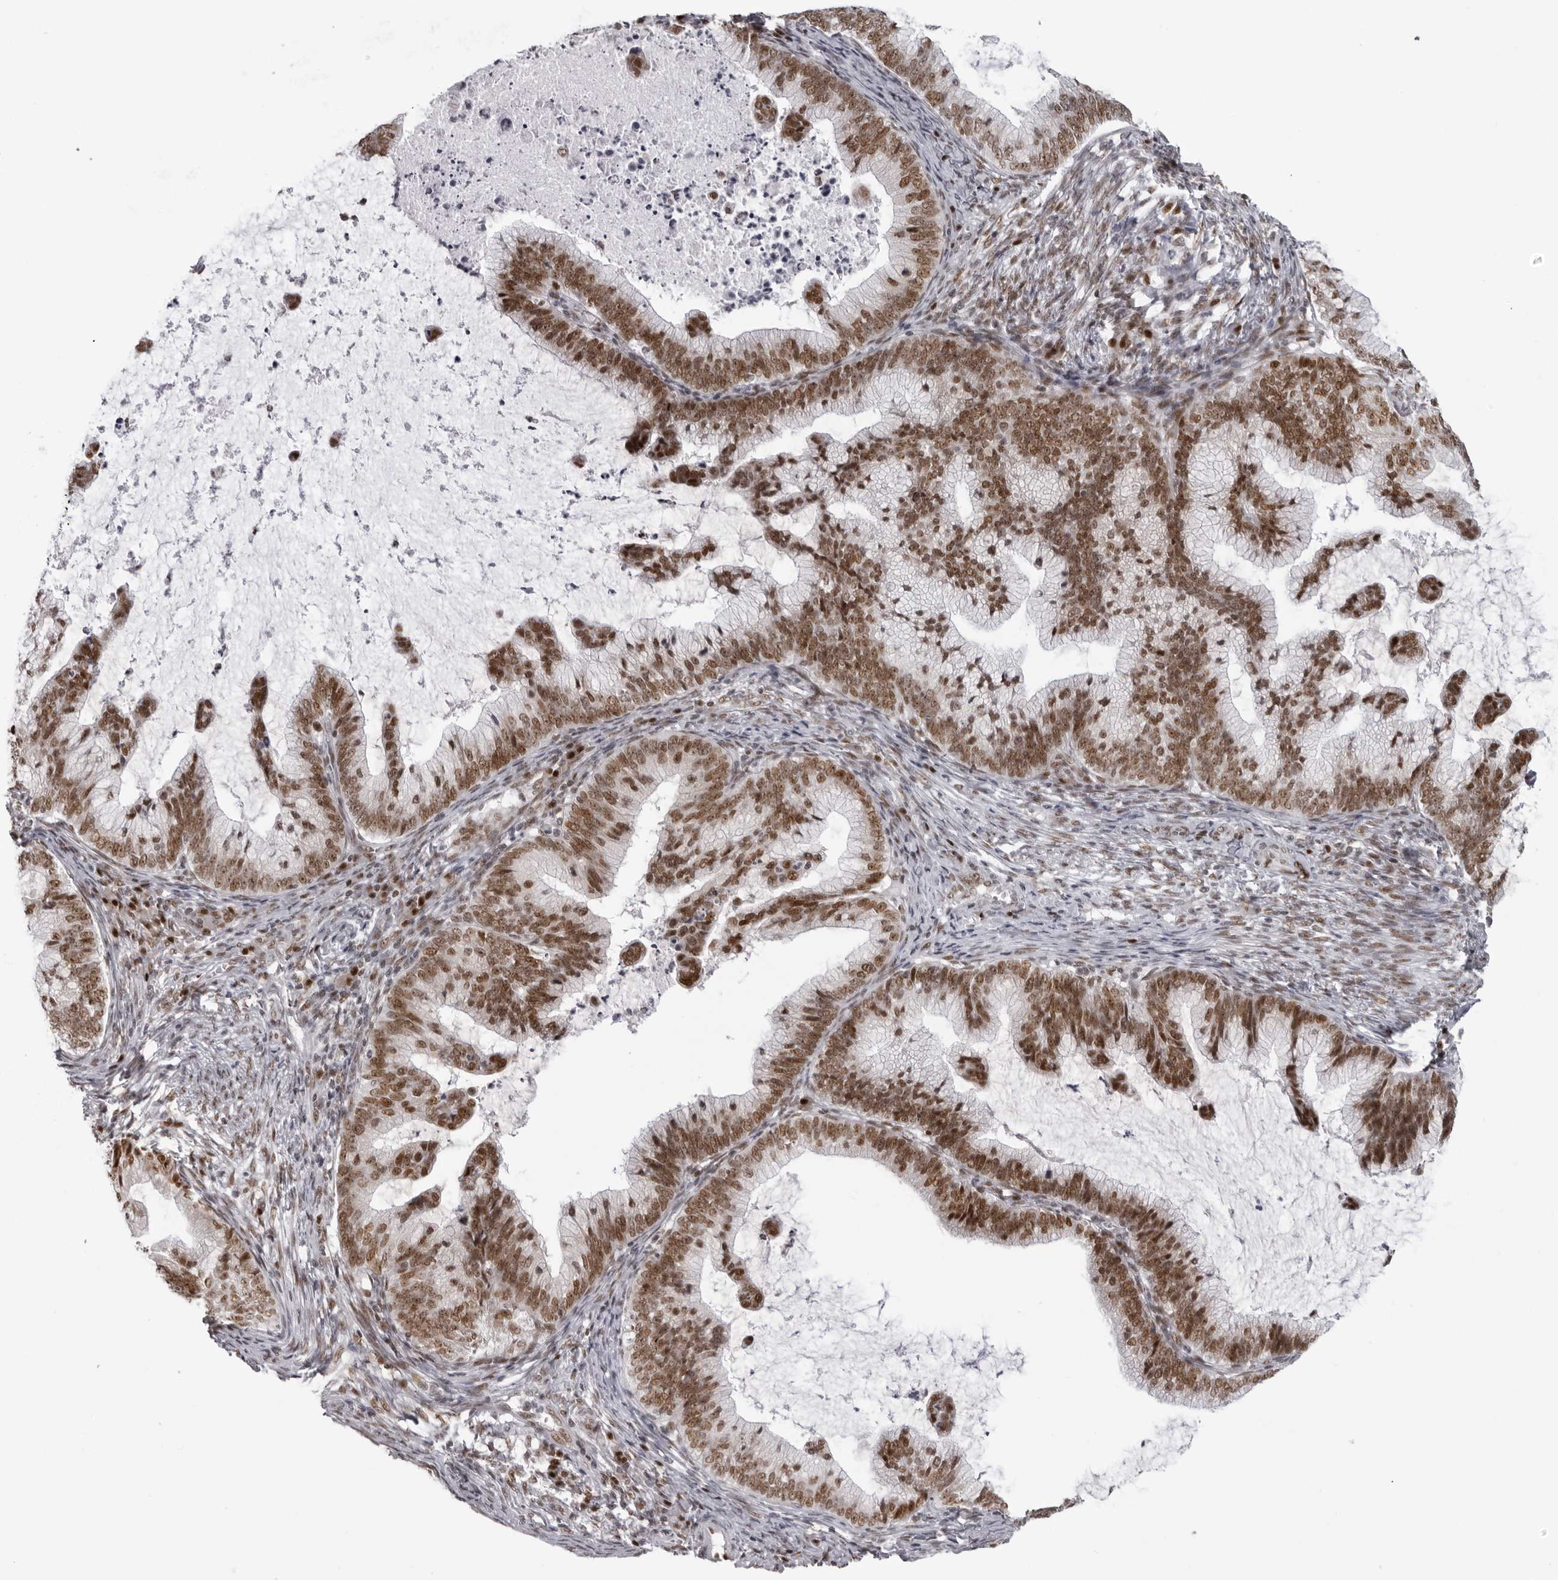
{"staining": {"intensity": "moderate", "quantity": ">75%", "location": "nuclear"}, "tissue": "cervical cancer", "cell_type": "Tumor cells", "image_type": "cancer", "snomed": [{"axis": "morphology", "description": "Adenocarcinoma, NOS"}, {"axis": "topography", "description": "Cervix"}], "caption": "This image demonstrates immunohistochemistry staining of human cervical cancer, with medium moderate nuclear expression in about >75% of tumor cells.", "gene": "HEXIM2", "patient": {"sex": "female", "age": 36}}